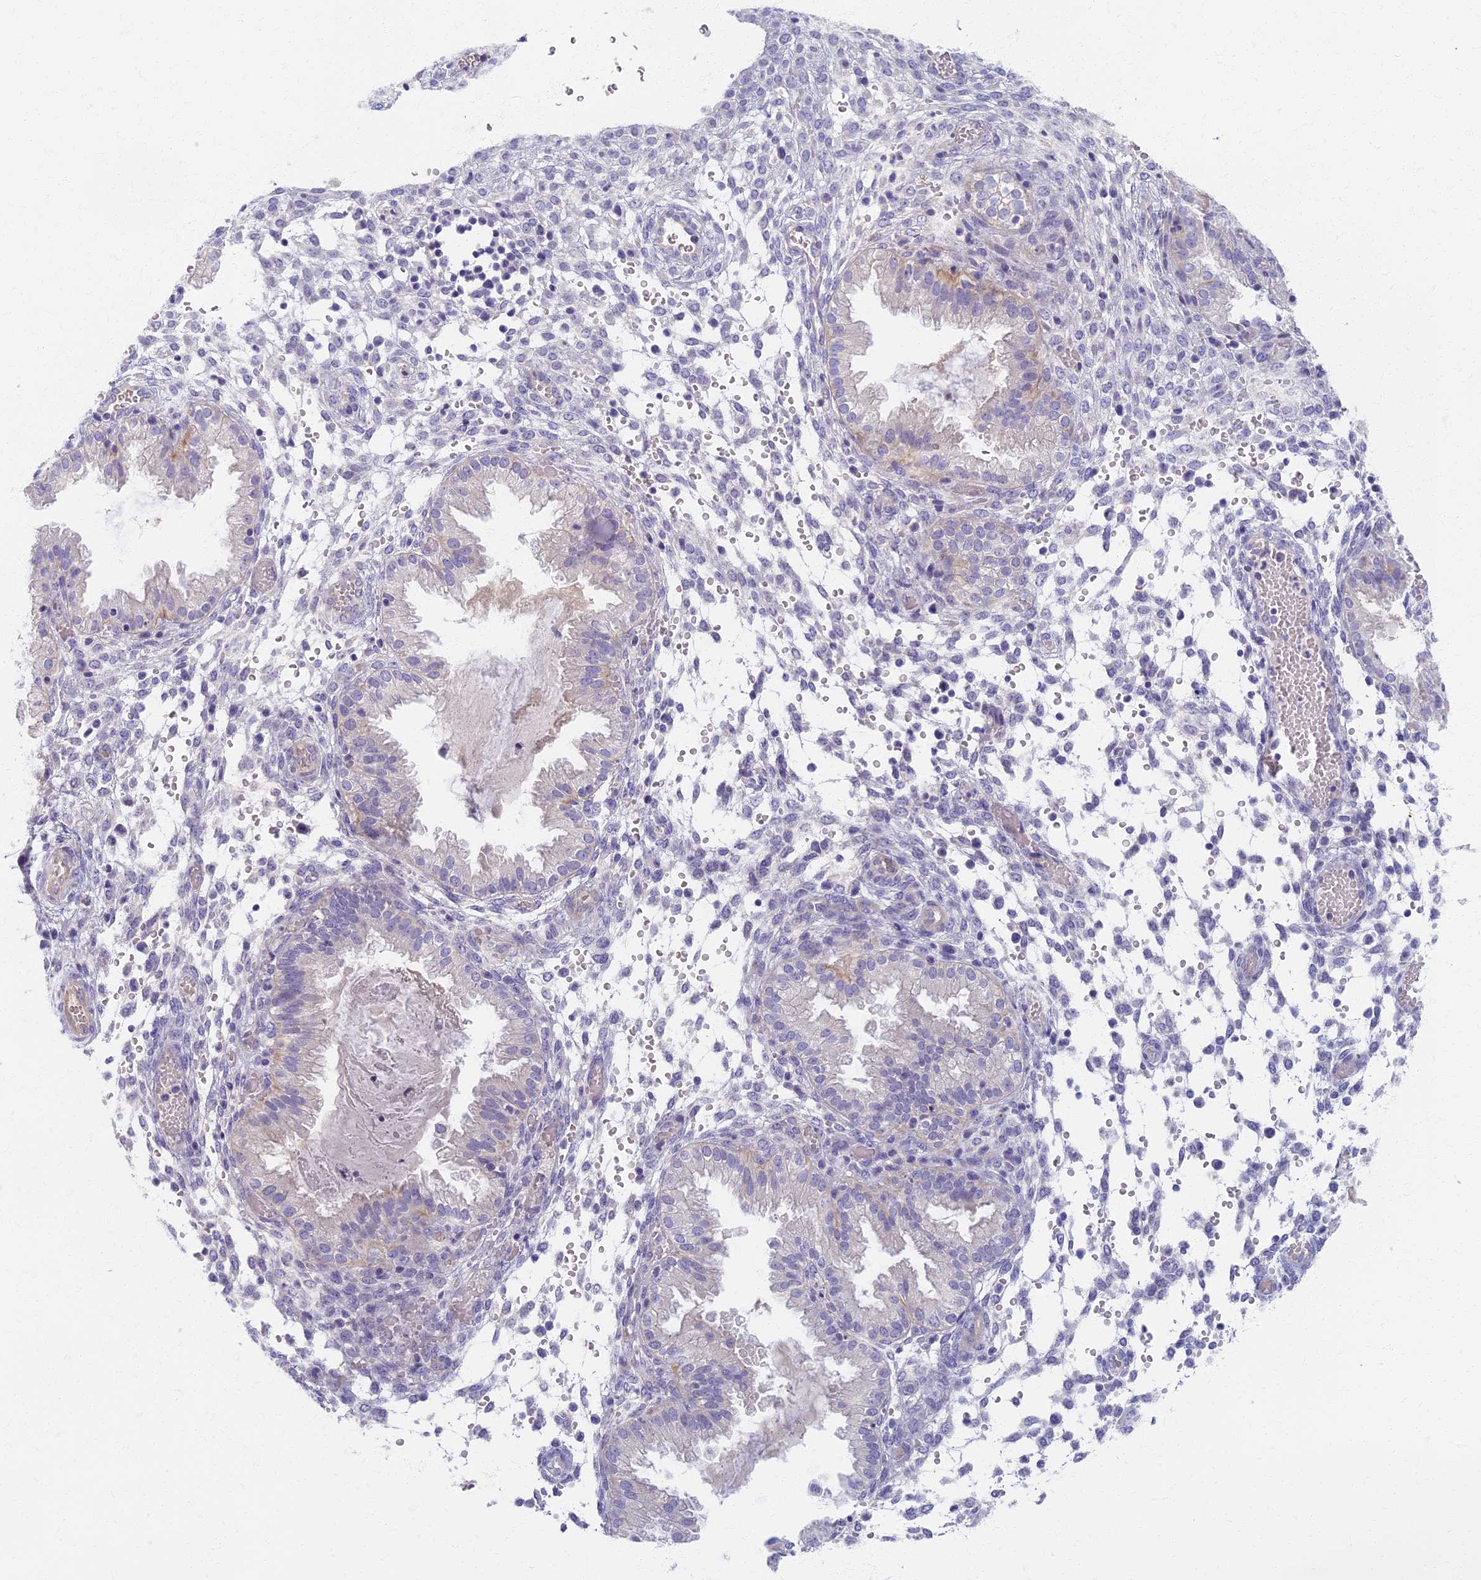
{"staining": {"intensity": "negative", "quantity": "none", "location": "none"}, "tissue": "endometrium", "cell_type": "Cells in endometrial stroma", "image_type": "normal", "snomed": [{"axis": "morphology", "description": "Normal tissue, NOS"}, {"axis": "topography", "description": "Endometrium"}], "caption": "Endometrium stained for a protein using immunohistochemistry demonstrates no positivity cells in endometrial stroma.", "gene": "AP4E1", "patient": {"sex": "female", "age": 33}}